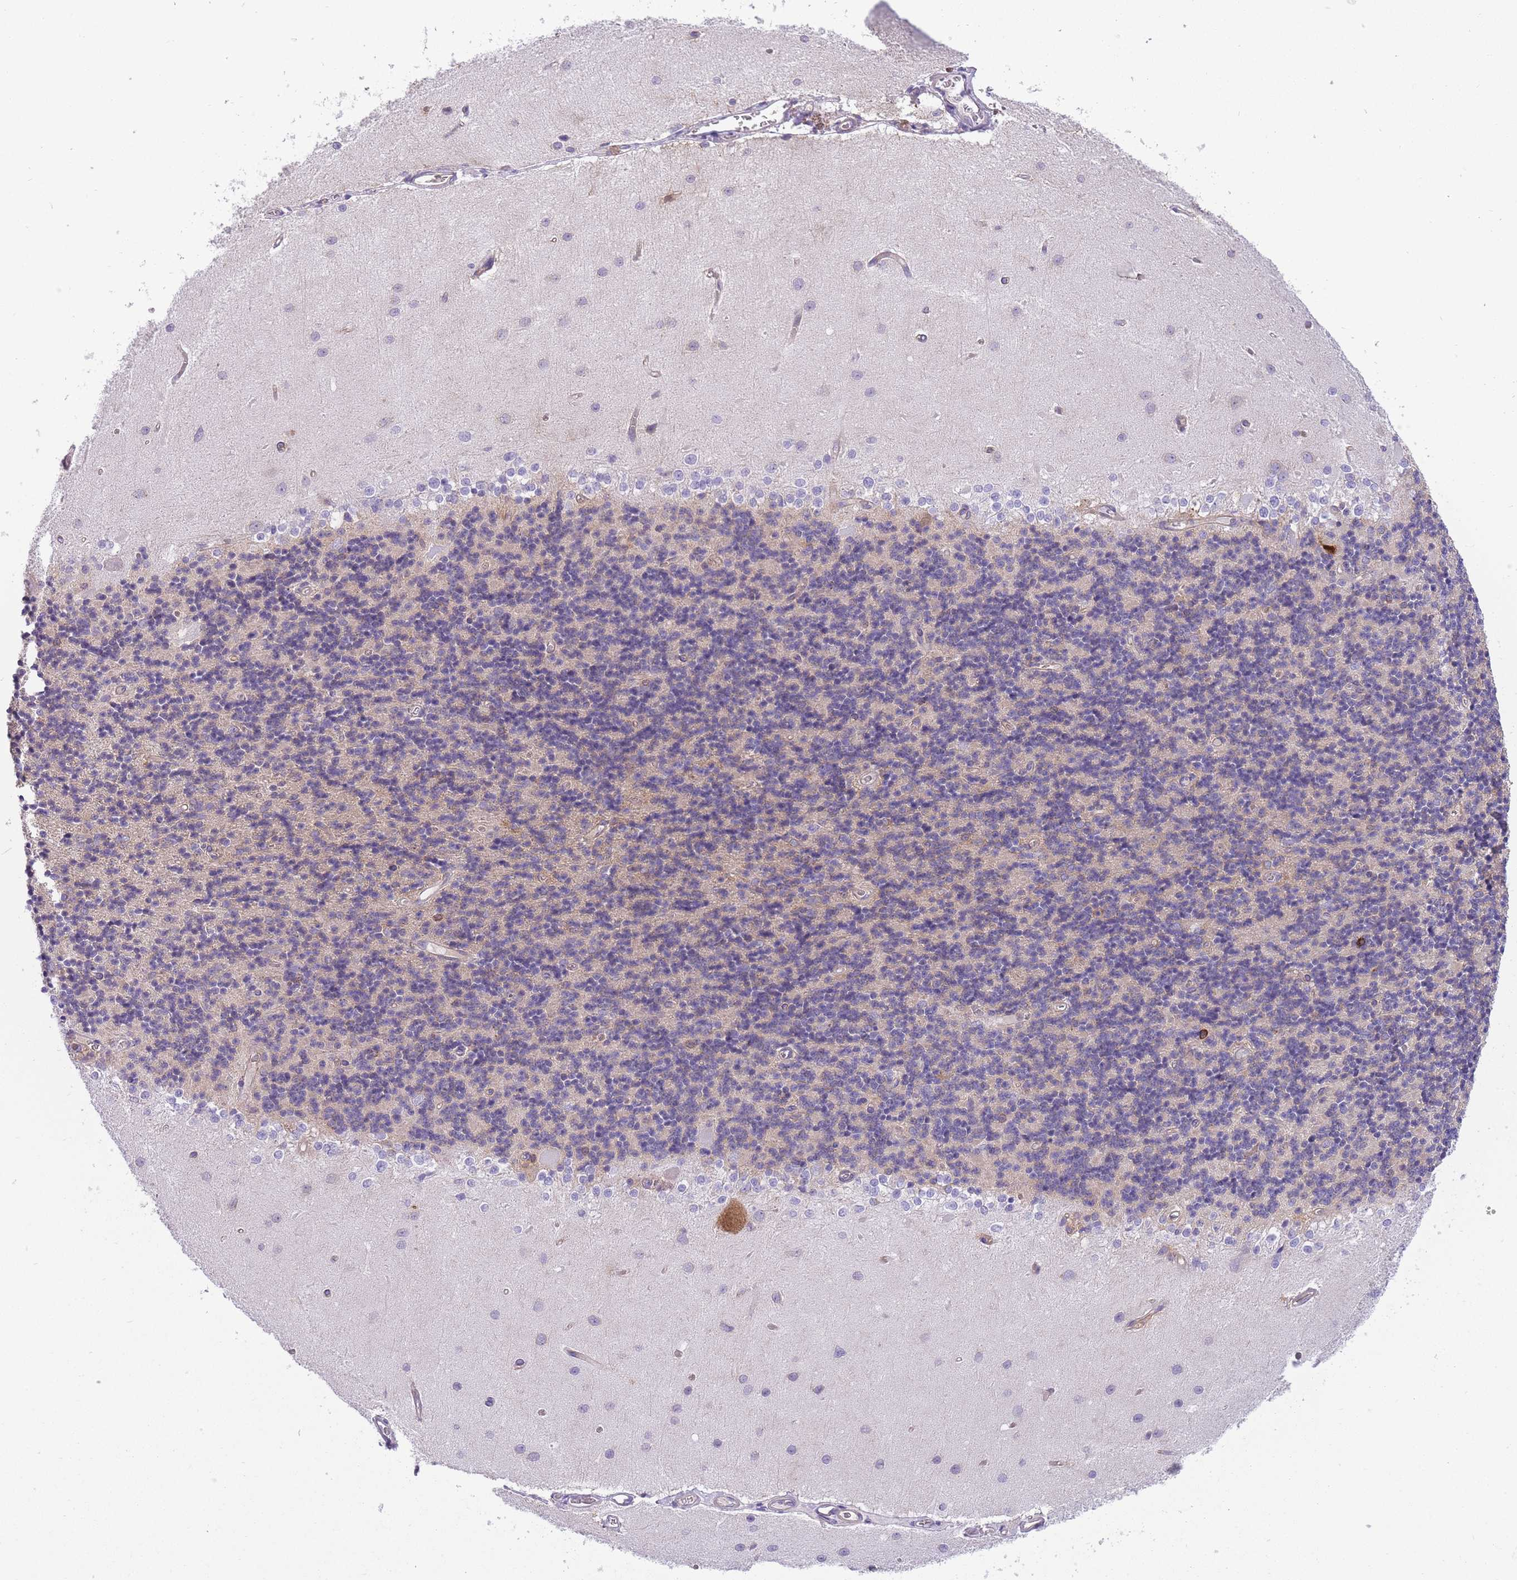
{"staining": {"intensity": "negative", "quantity": "none", "location": "none"}, "tissue": "cerebellum", "cell_type": "Cells in granular layer", "image_type": "normal", "snomed": [{"axis": "morphology", "description": "Normal tissue, NOS"}, {"axis": "topography", "description": "Cerebellum"}], "caption": "Cells in granular layer show no significant protein positivity in normal cerebellum.", "gene": "PRKAR1A", "patient": {"sex": "female", "age": 29}}